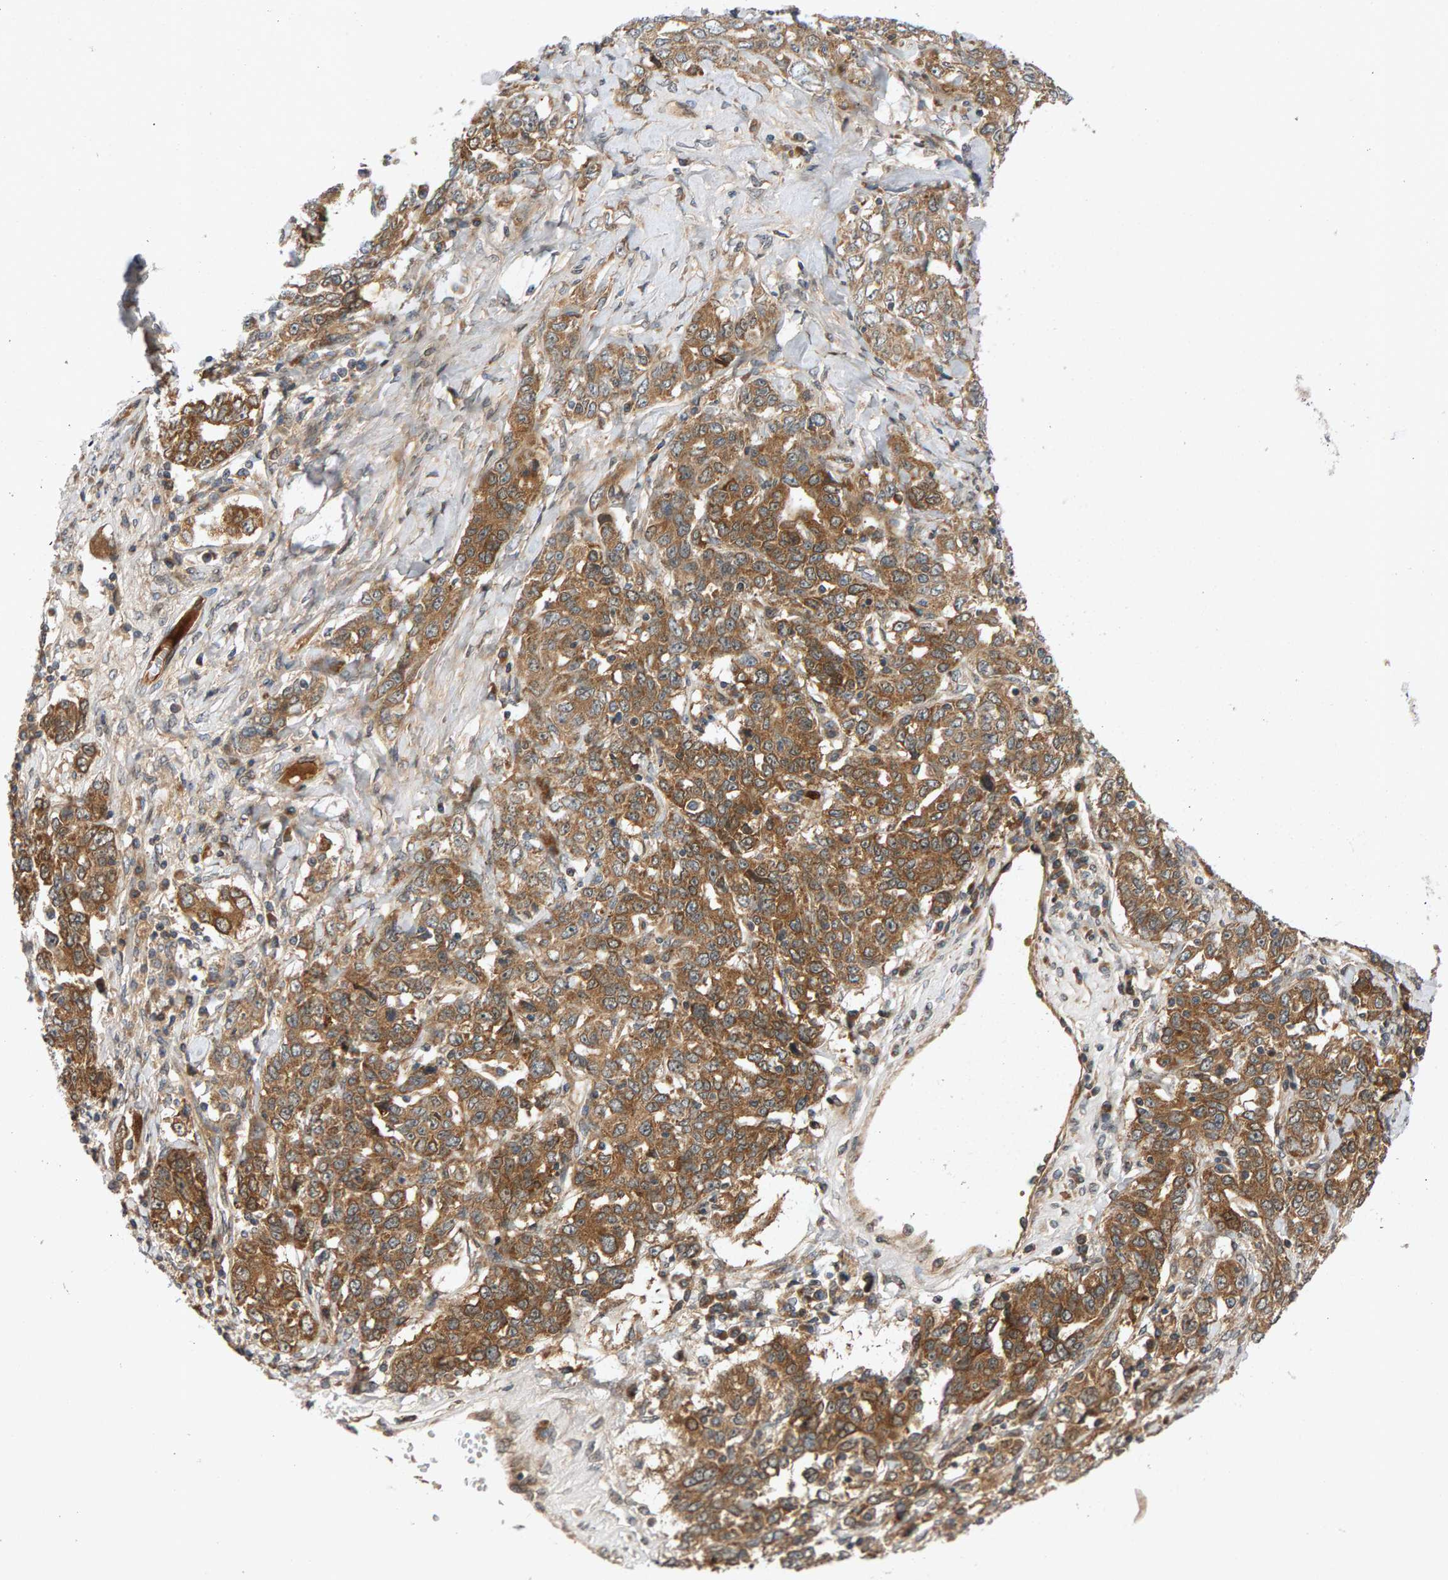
{"staining": {"intensity": "strong", "quantity": ">75%", "location": "cytoplasmic/membranous"}, "tissue": "ovarian cancer", "cell_type": "Tumor cells", "image_type": "cancer", "snomed": [{"axis": "morphology", "description": "Carcinoma, endometroid"}, {"axis": "topography", "description": "Ovary"}], "caption": "Ovarian cancer (endometroid carcinoma) stained with immunohistochemistry reveals strong cytoplasmic/membranous positivity in approximately >75% of tumor cells.", "gene": "BAHCC1", "patient": {"sex": "female", "age": 62}}